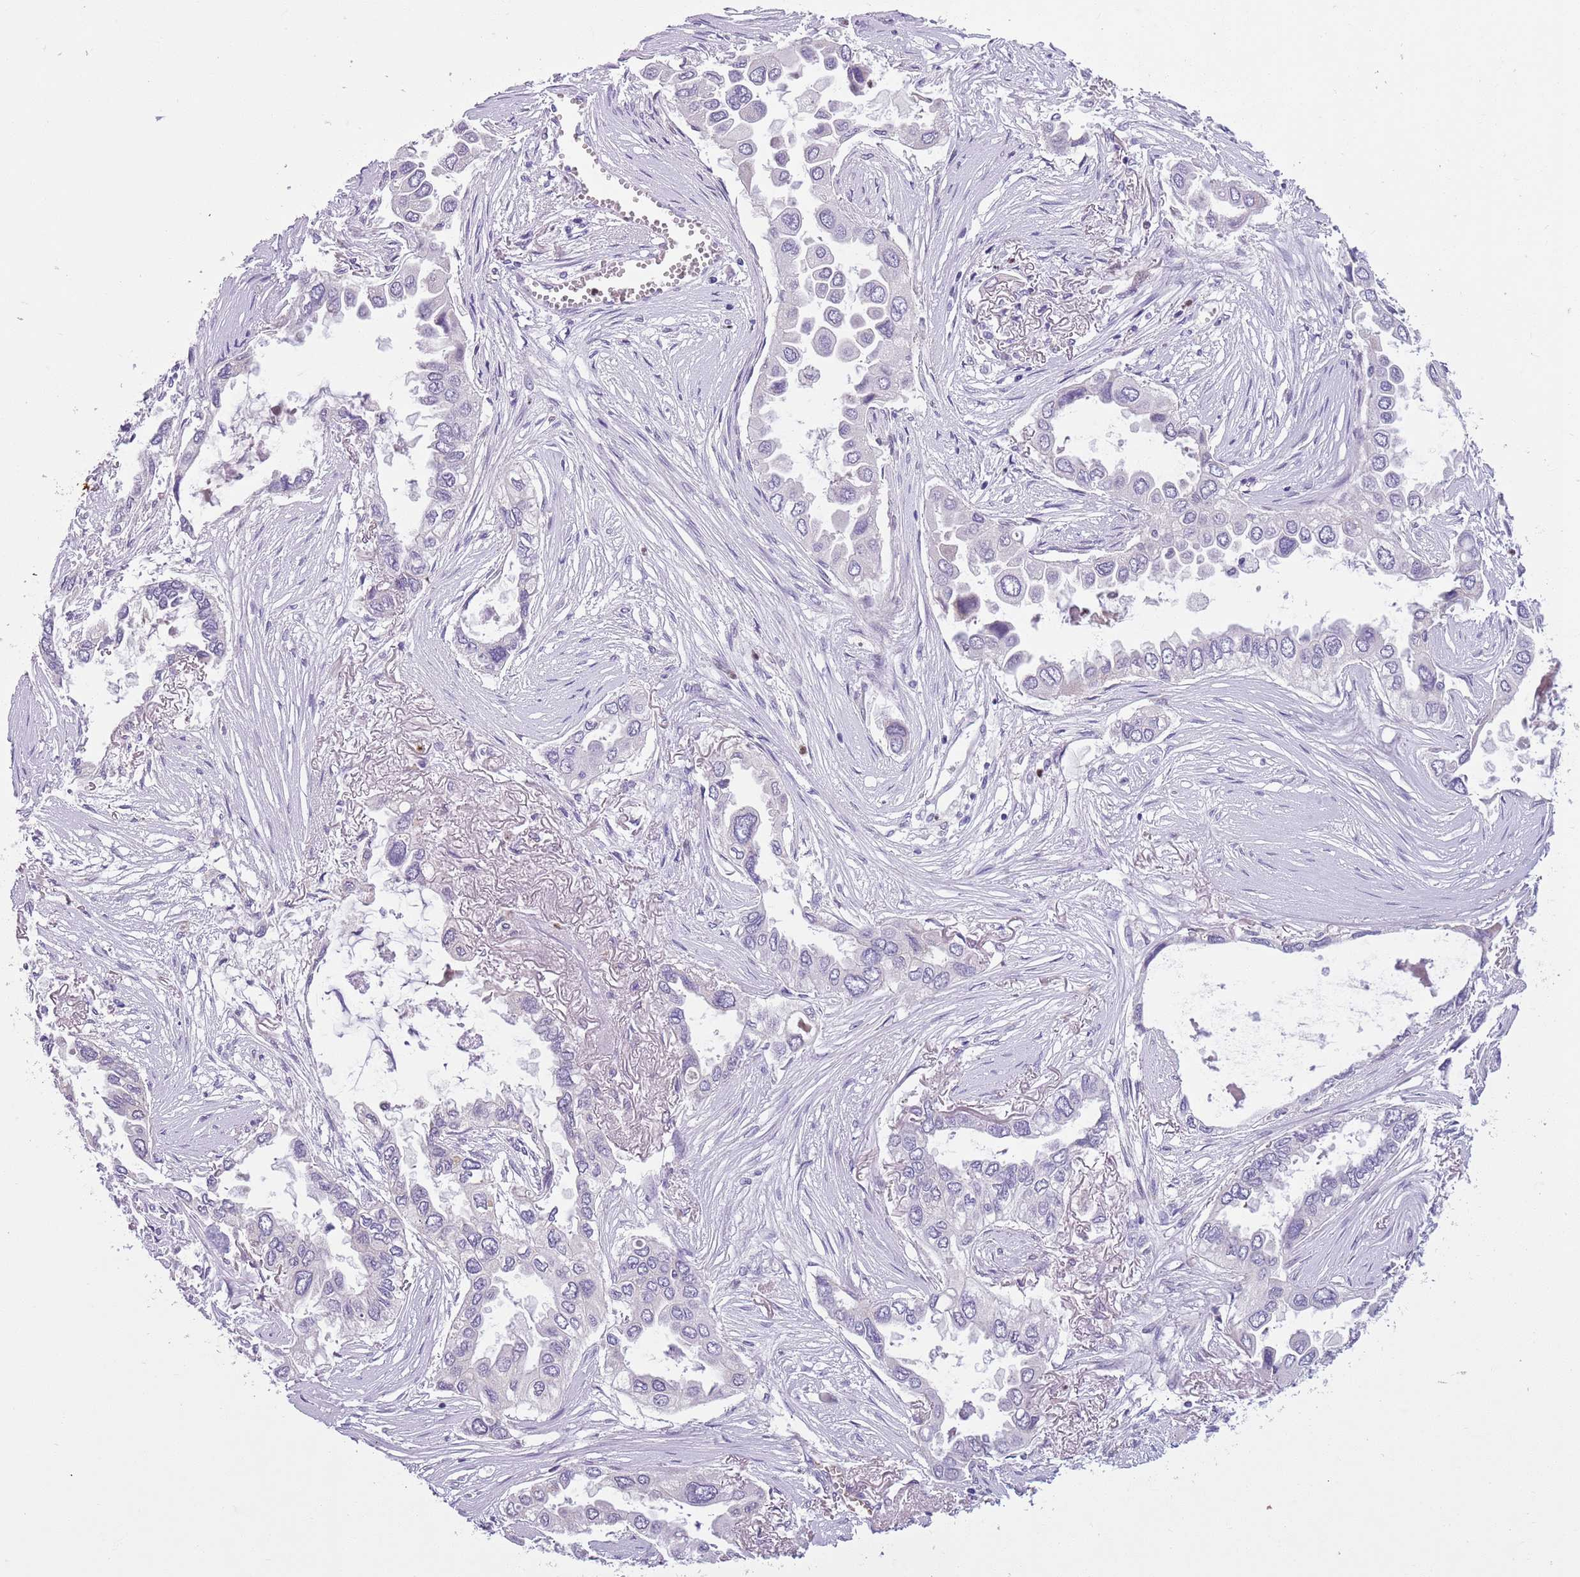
{"staining": {"intensity": "negative", "quantity": "none", "location": "none"}, "tissue": "lung cancer", "cell_type": "Tumor cells", "image_type": "cancer", "snomed": [{"axis": "morphology", "description": "Adenocarcinoma, NOS"}, {"axis": "topography", "description": "Lung"}], "caption": "Tumor cells are negative for protein expression in human lung cancer.", "gene": "ADCY7", "patient": {"sex": "female", "age": 76}}